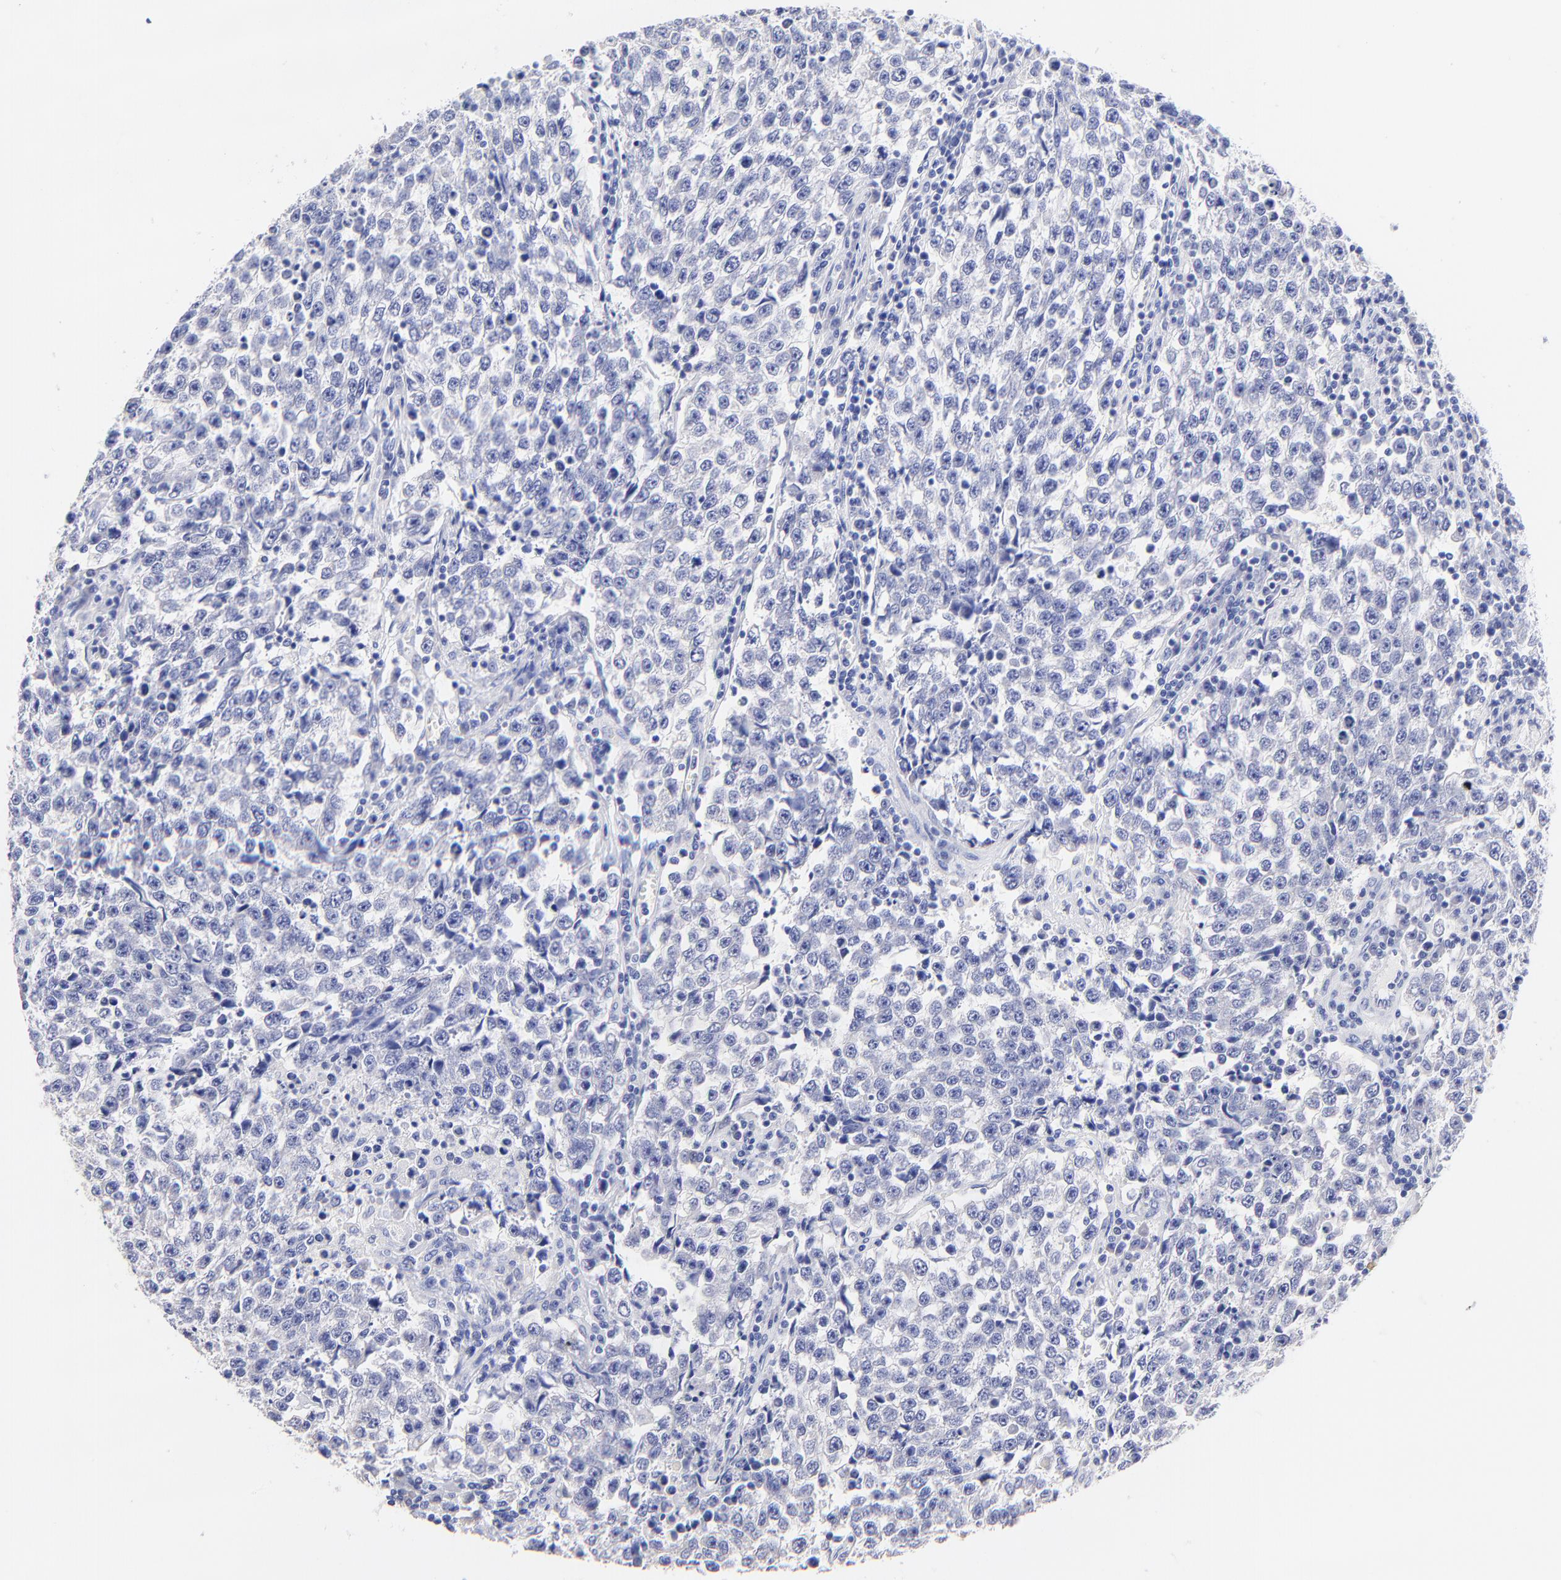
{"staining": {"intensity": "negative", "quantity": "none", "location": "none"}, "tissue": "testis cancer", "cell_type": "Tumor cells", "image_type": "cancer", "snomed": [{"axis": "morphology", "description": "Seminoma, NOS"}, {"axis": "topography", "description": "Testis"}], "caption": "High magnification brightfield microscopy of testis seminoma stained with DAB (brown) and counterstained with hematoxylin (blue): tumor cells show no significant staining.", "gene": "RAB3A", "patient": {"sex": "male", "age": 36}}